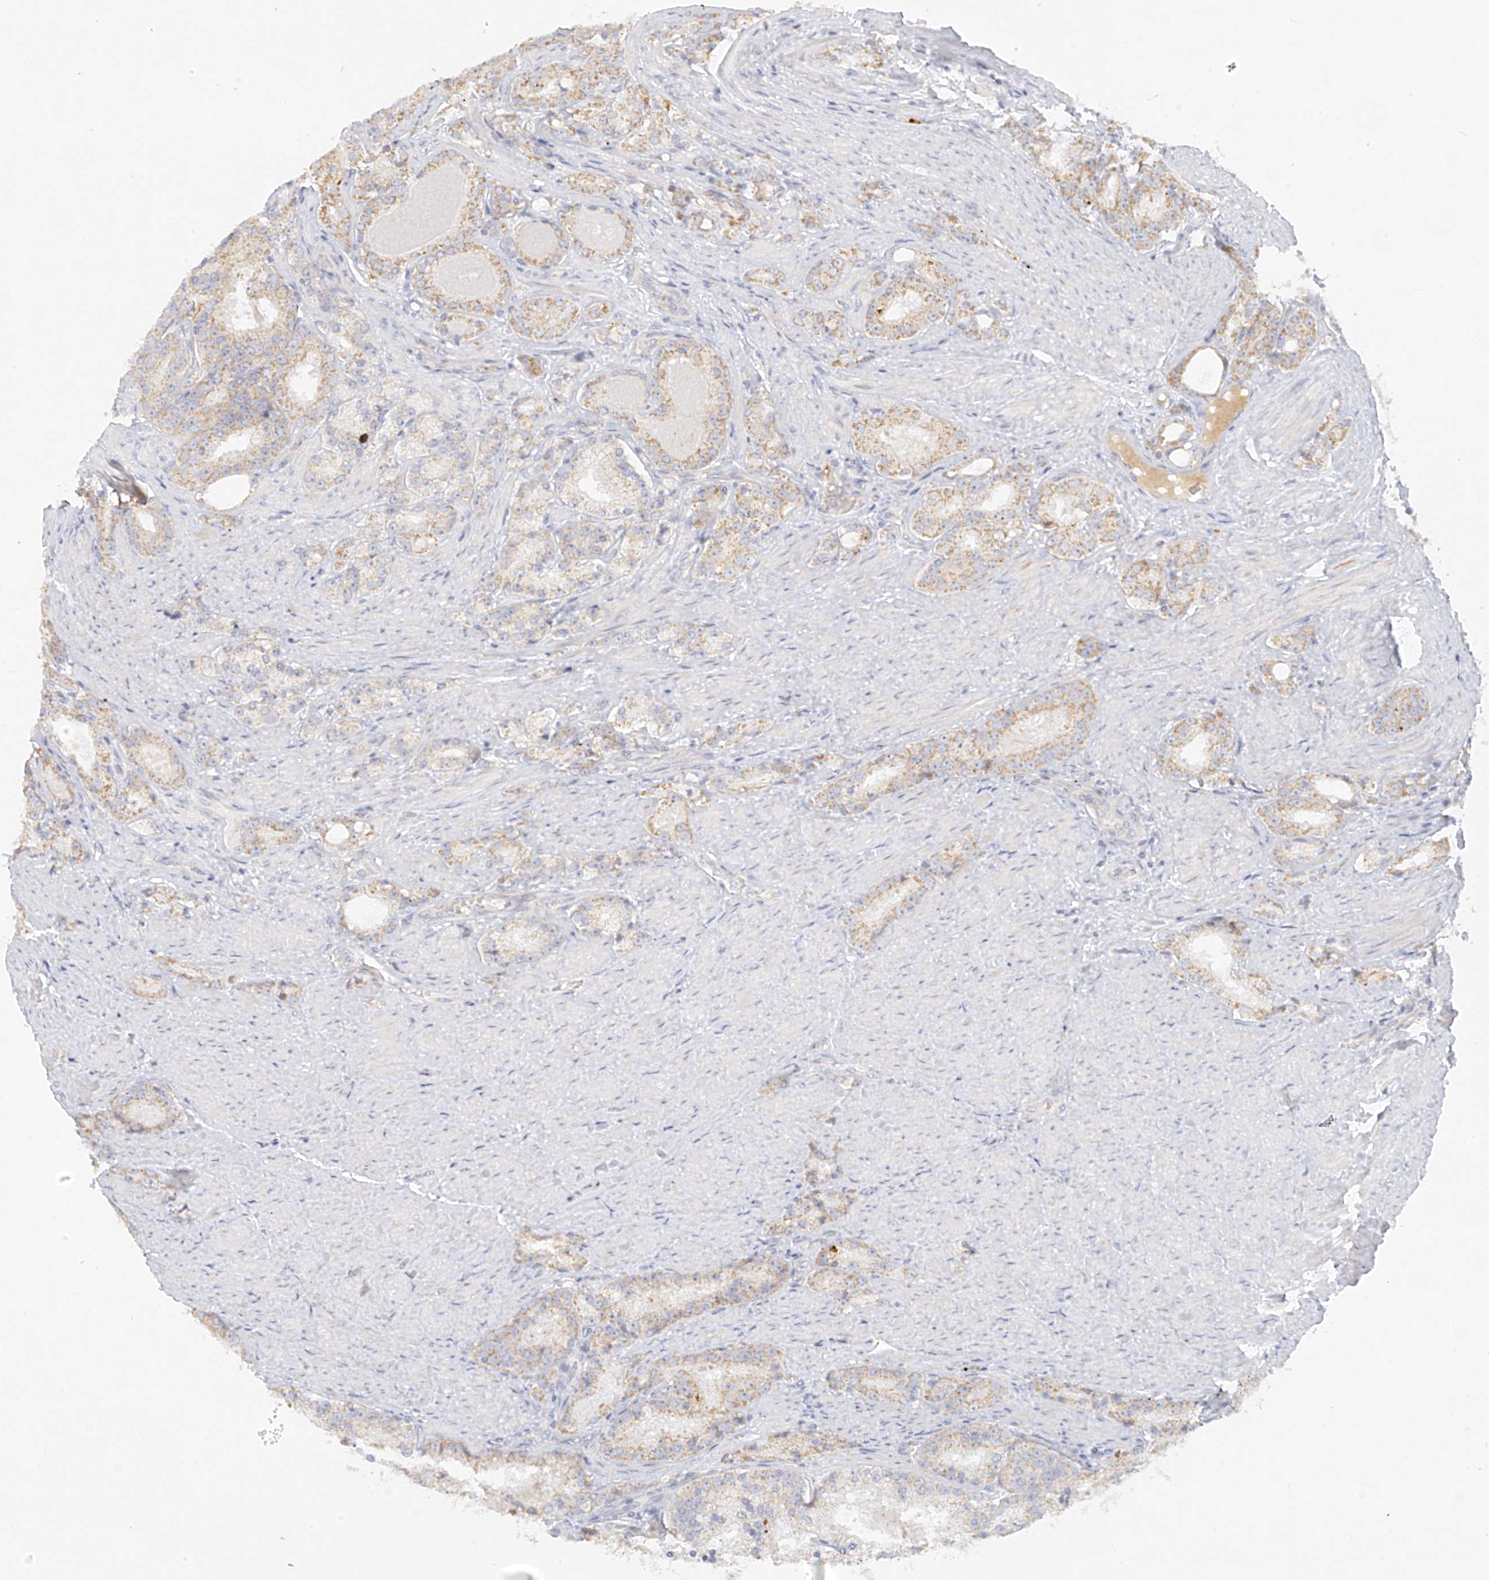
{"staining": {"intensity": "weak", "quantity": "25%-75%", "location": "cytoplasmic/membranous"}, "tissue": "prostate cancer", "cell_type": "Tumor cells", "image_type": "cancer", "snomed": [{"axis": "morphology", "description": "Adenocarcinoma, High grade"}, {"axis": "topography", "description": "Prostate"}], "caption": "Tumor cells demonstrate weak cytoplasmic/membranous staining in about 25%-75% of cells in high-grade adenocarcinoma (prostate). Nuclei are stained in blue.", "gene": "ZNF404", "patient": {"sex": "male", "age": 60}}